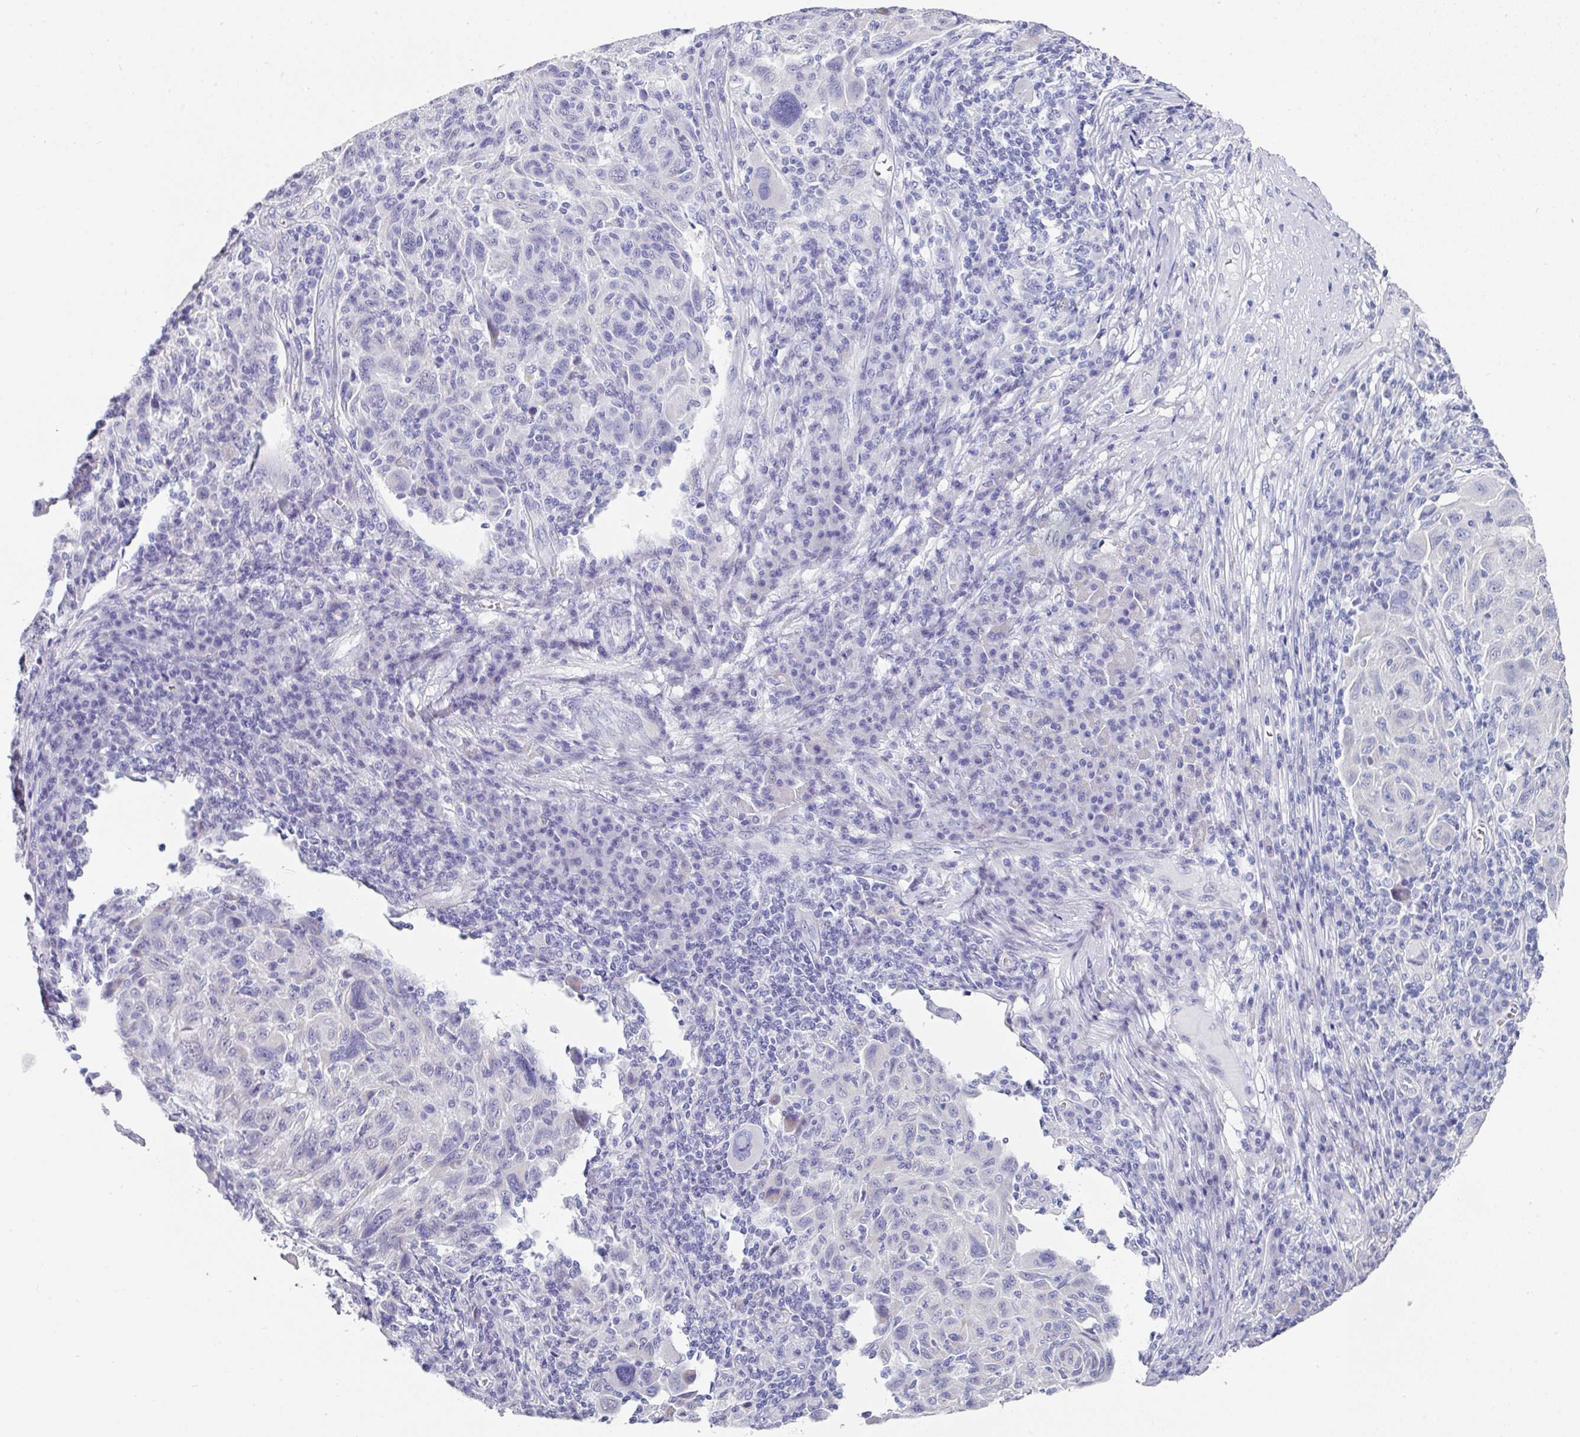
{"staining": {"intensity": "negative", "quantity": "none", "location": "none"}, "tissue": "melanoma", "cell_type": "Tumor cells", "image_type": "cancer", "snomed": [{"axis": "morphology", "description": "Malignant melanoma, NOS"}, {"axis": "topography", "description": "Skin"}], "caption": "This photomicrograph is of melanoma stained with immunohistochemistry (IHC) to label a protein in brown with the nuclei are counter-stained blue. There is no positivity in tumor cells.", "gene": "SETBP1", "patient": {"sex": "male", "age": 53}}